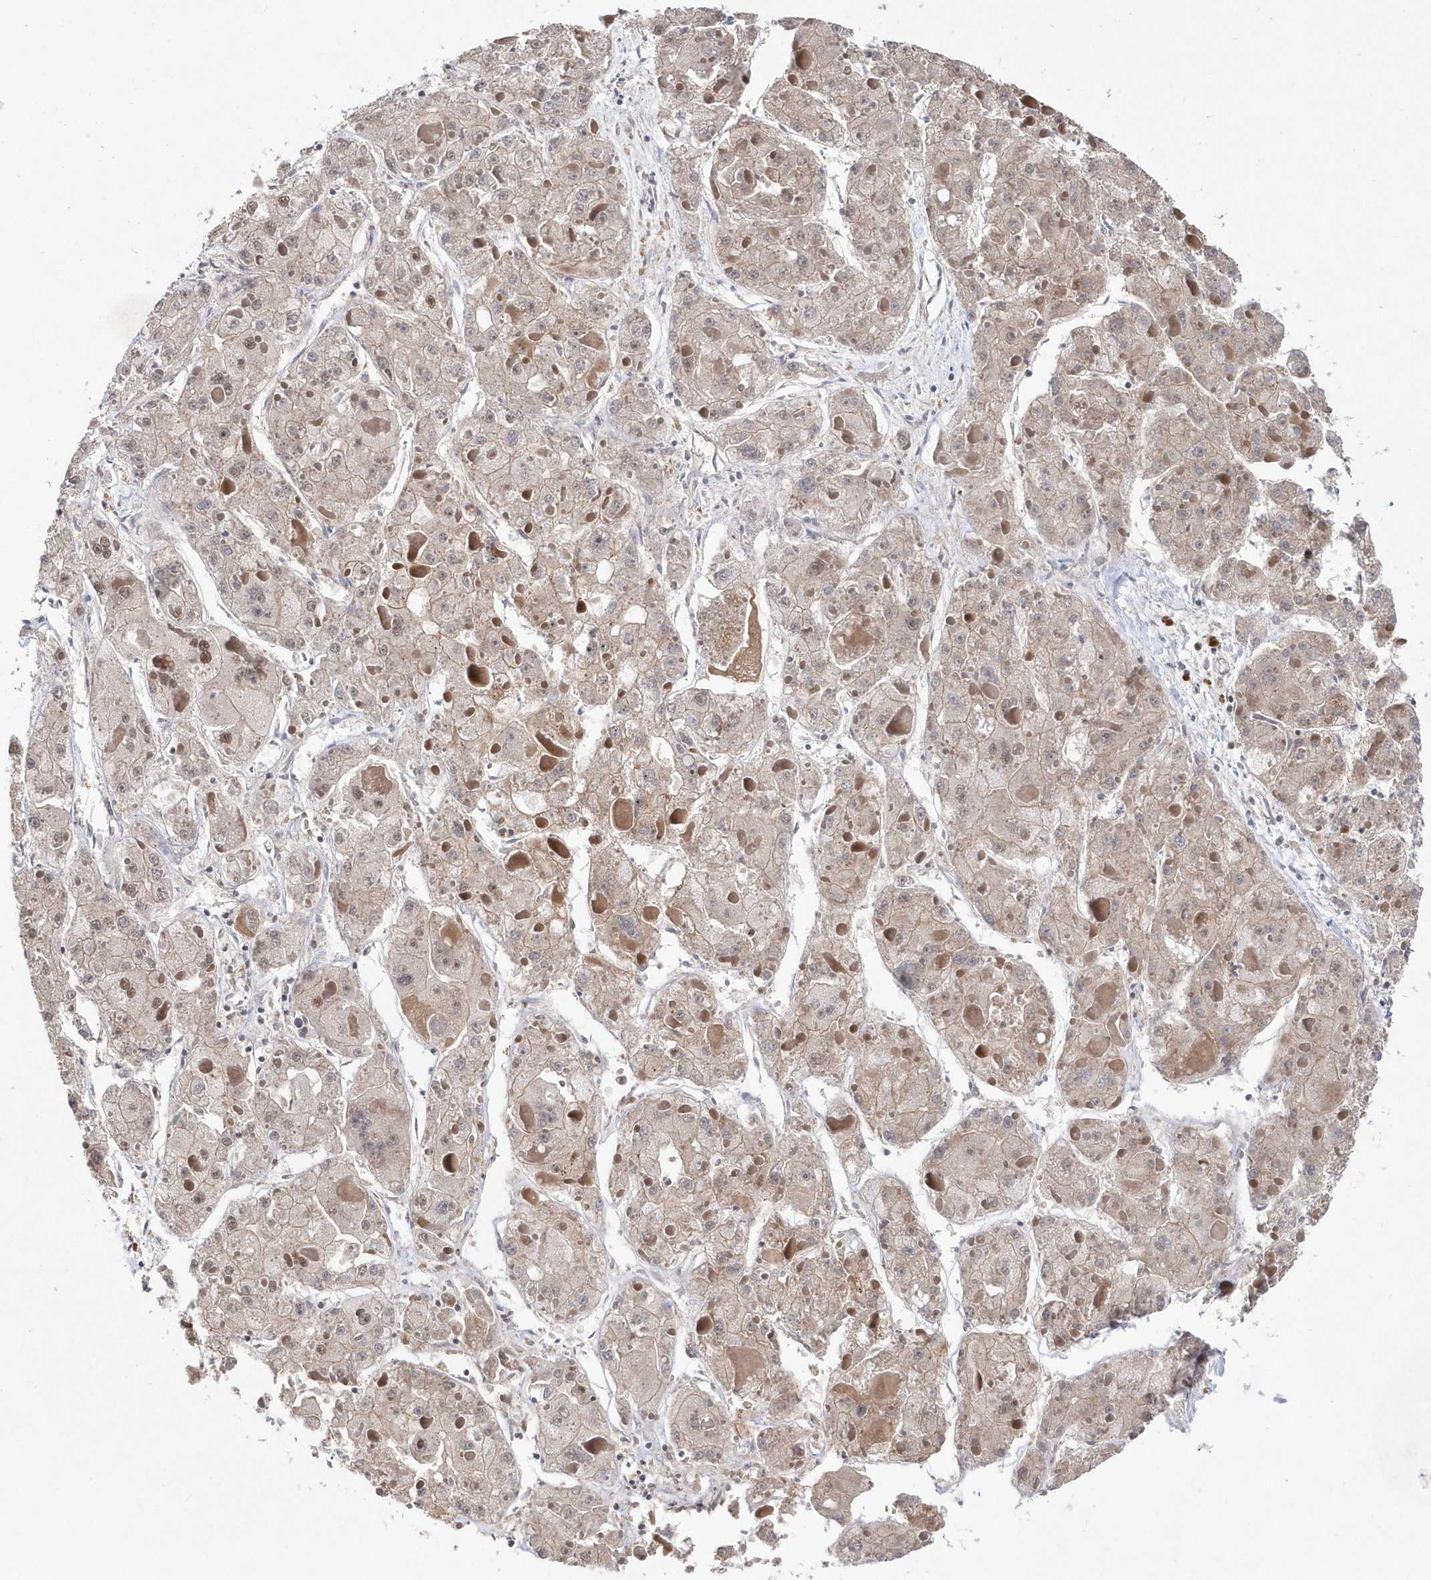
{"staining": {"intensity": "weak", "quantity": "25%-75%", "location": "cytoplasmic/membranous,nuclear"}, "tissue": "liver cancer", "cell_type": "Tumor cells", "image_type": "cancer", "snomed": [{"axis": "morphology", "description": "Carcinoma, Hepatocellular, NOS"}, {"axis": "topography", "description": "Liver"}], "caption": "Approximately 25%-75% of tumor cells in human liver cancer show weak cytoplasmic/membranous and nuclear protein expression as visualized by brown immunohistochemical staining.", "gene": "DALRD3", "patient": {"sex": "female", "age": 73}}